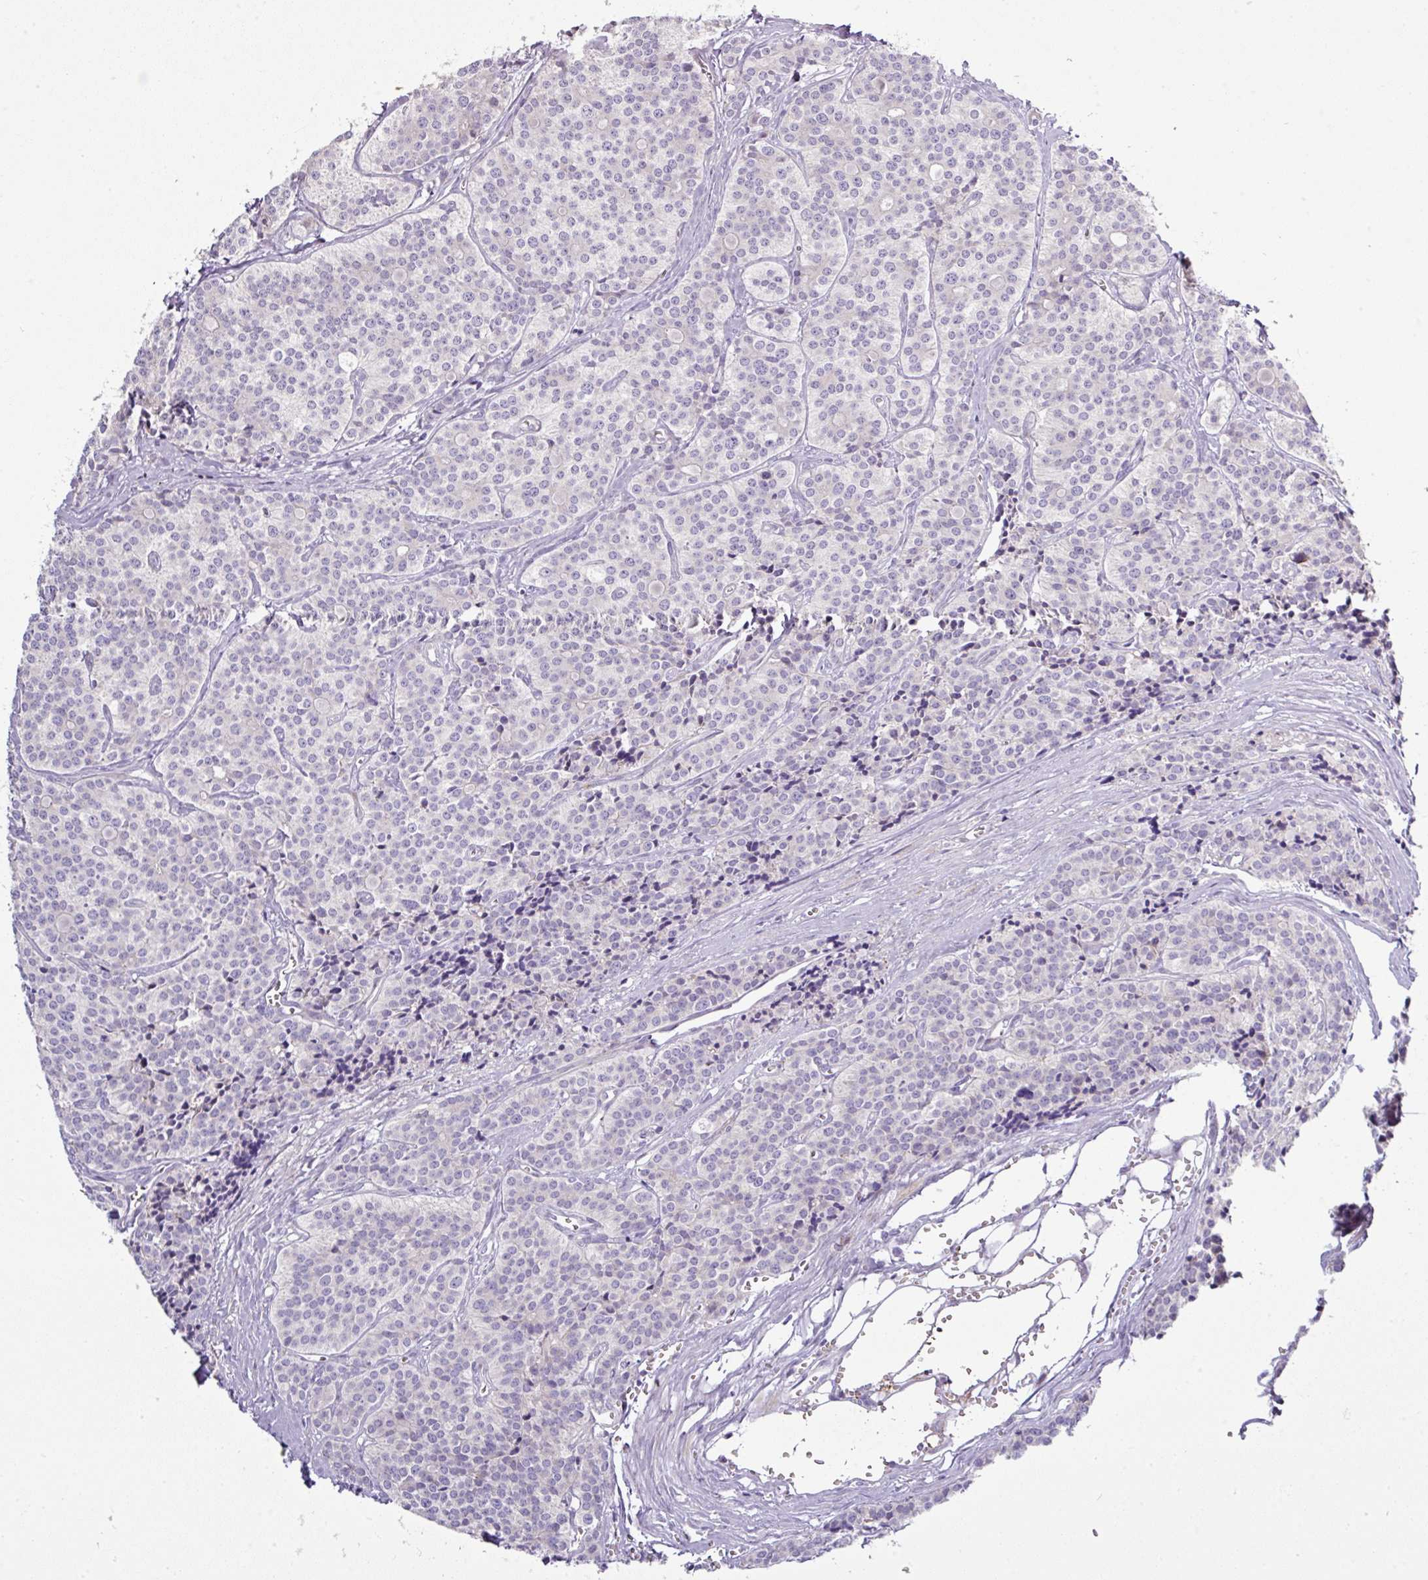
{"staining": {"intensity": "negative", "quantity": "none", "location": "none"}, "tissue": "carcinoid", "cell_type": "Tumor cells", "image_type": "cancer", "snomed": [{"axis": "morphology", "description": "Carcinoid, malignant, NOS"}, {"axis": "topography", "description": "Small intestine"}], "caption": "An immunohistochemistry photomicrograph of carcinoid is shown. There is no staining in tumor cells of carcinoid.", "gene": "ATP6V1F", "patient": {"sex": "male", "age": 63}}